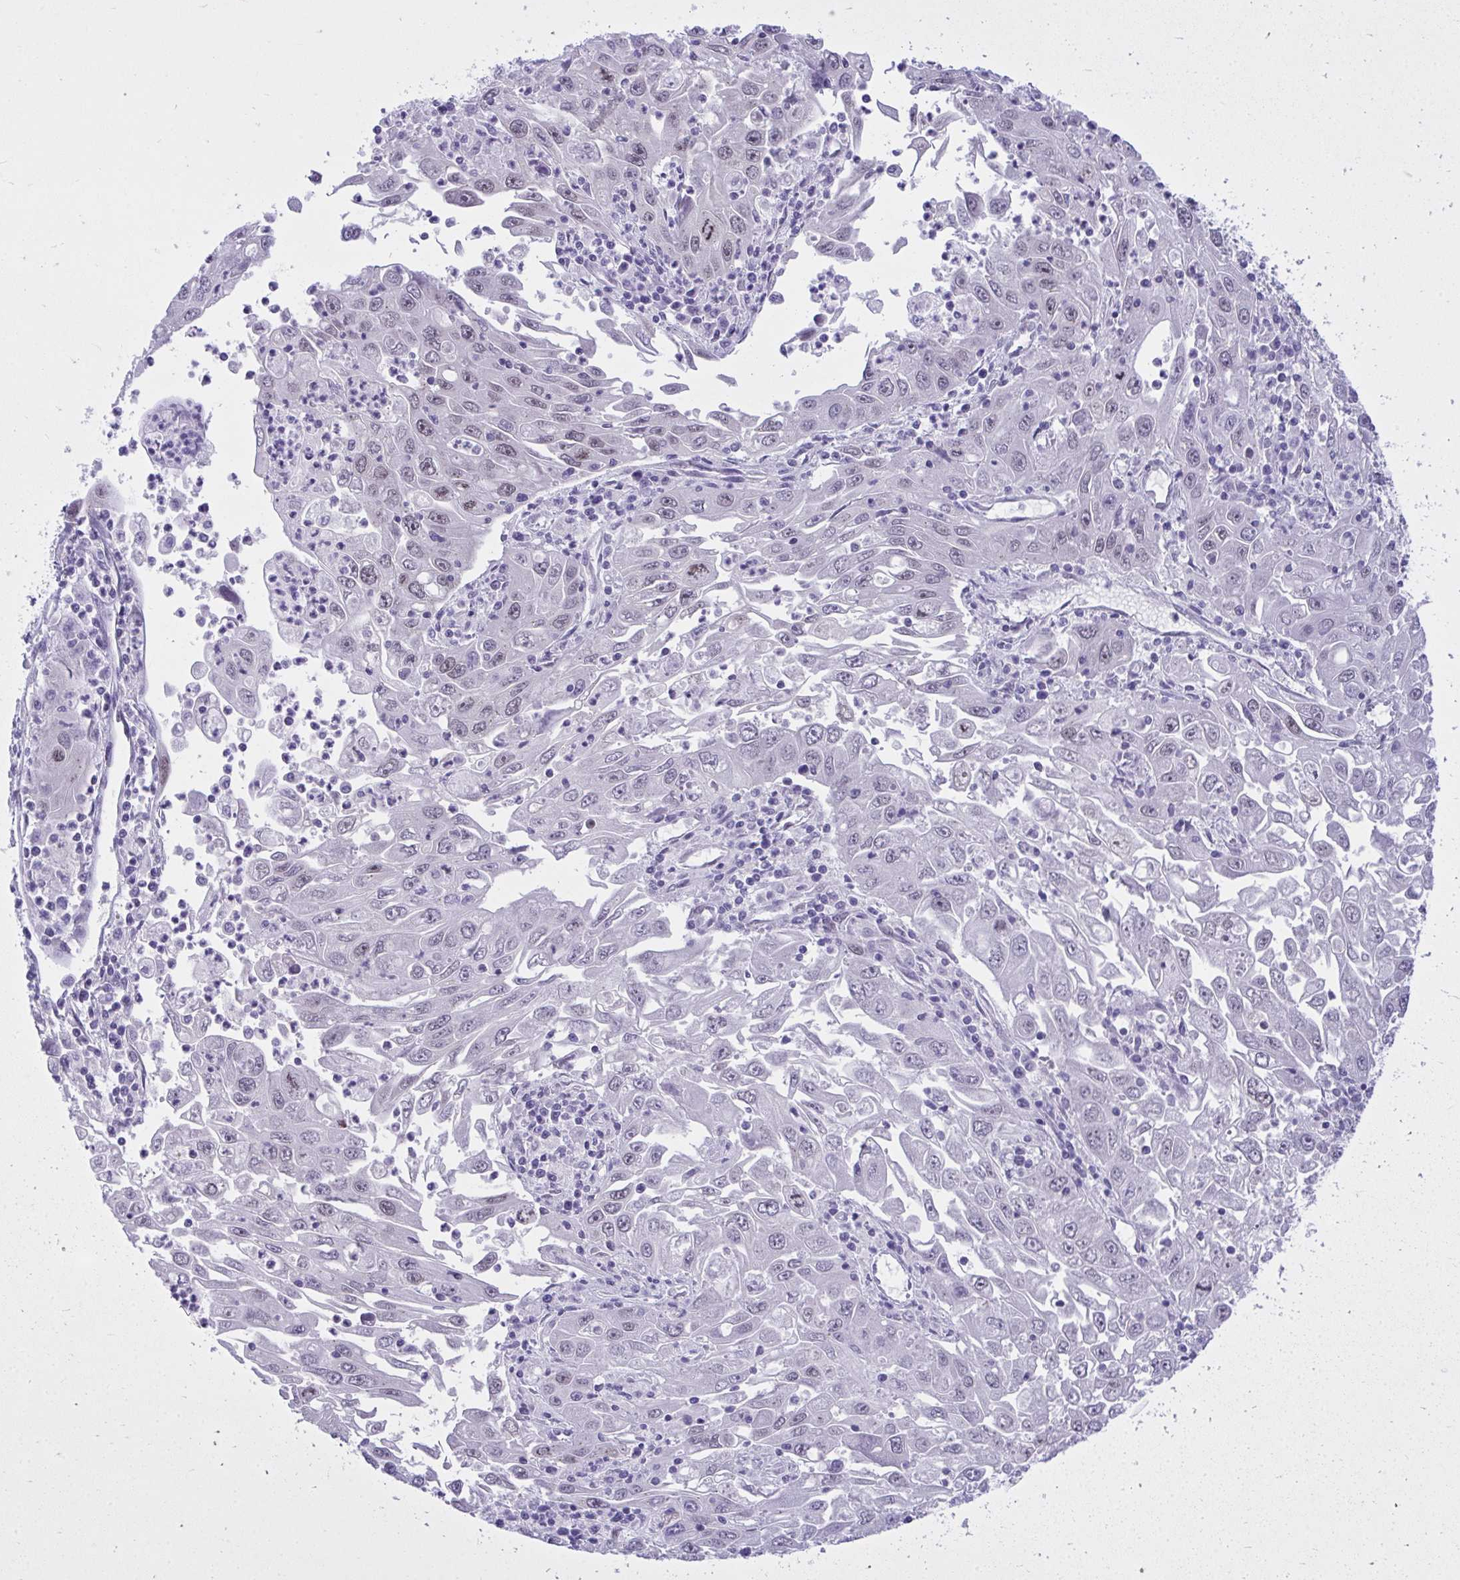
{"staining": {"intensity": "weak", "quantity": "<25%", "location": "nuclear"}, "tissue": "endometrial cancer", "cell_type": "Tumor cells", "image_type": "cancer", "snomed": [{"axis": "morphology", "description": "Adenocarcinoma, NOS"}, {"axis": "topography", "description": "Uterus"}], "caption": "This is an immunohistochemistry photomicrograph of adenocarcinoma (endometrial). There is no positivity in tumor cells.", "gene": "TEAD4", "patient": {"sex": "female", "age": 62}}